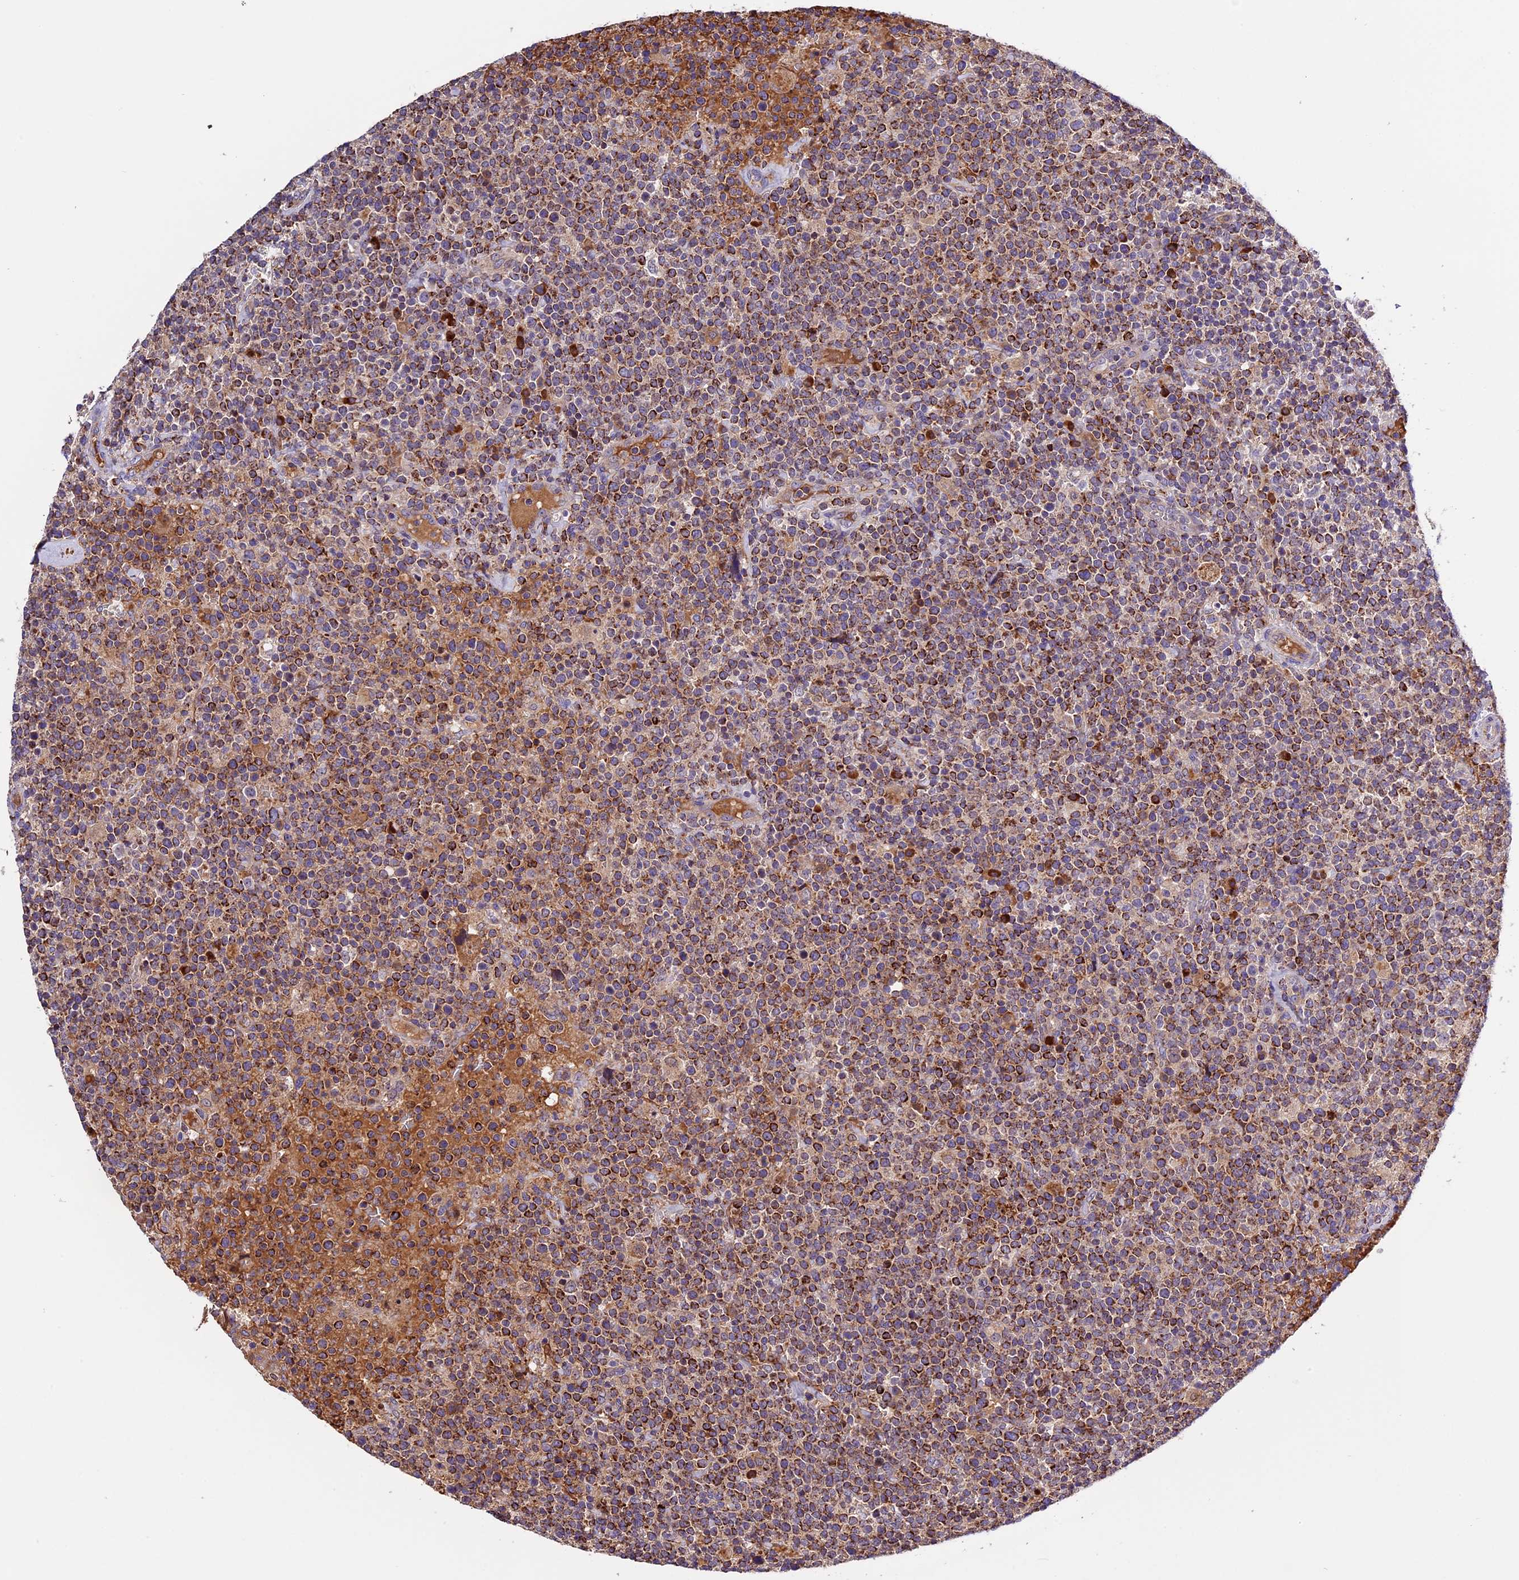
{"staining": {"intensity": "strong", "quantity": ">75%", "location": "cytoplasmic/membranous"}, "tissue": "lymphoma", "cell_type": "Tumor cells", "image_type": "cancer", "snomed": [{"axis": "morphology", "description": "Malignant lymphoma, non-Hodgkin's type, High grade"}, {"axis": "topography", "description": "Lymph node"}], "caption": "The micrograph demonstrates immunohistochemical staining of lymphoma. There is strong cytoplasmic/membranous expression is identified in about >75% of tumor cells.", "gene": "METTL22", "patient": {"sex": "male", "age": 61}}